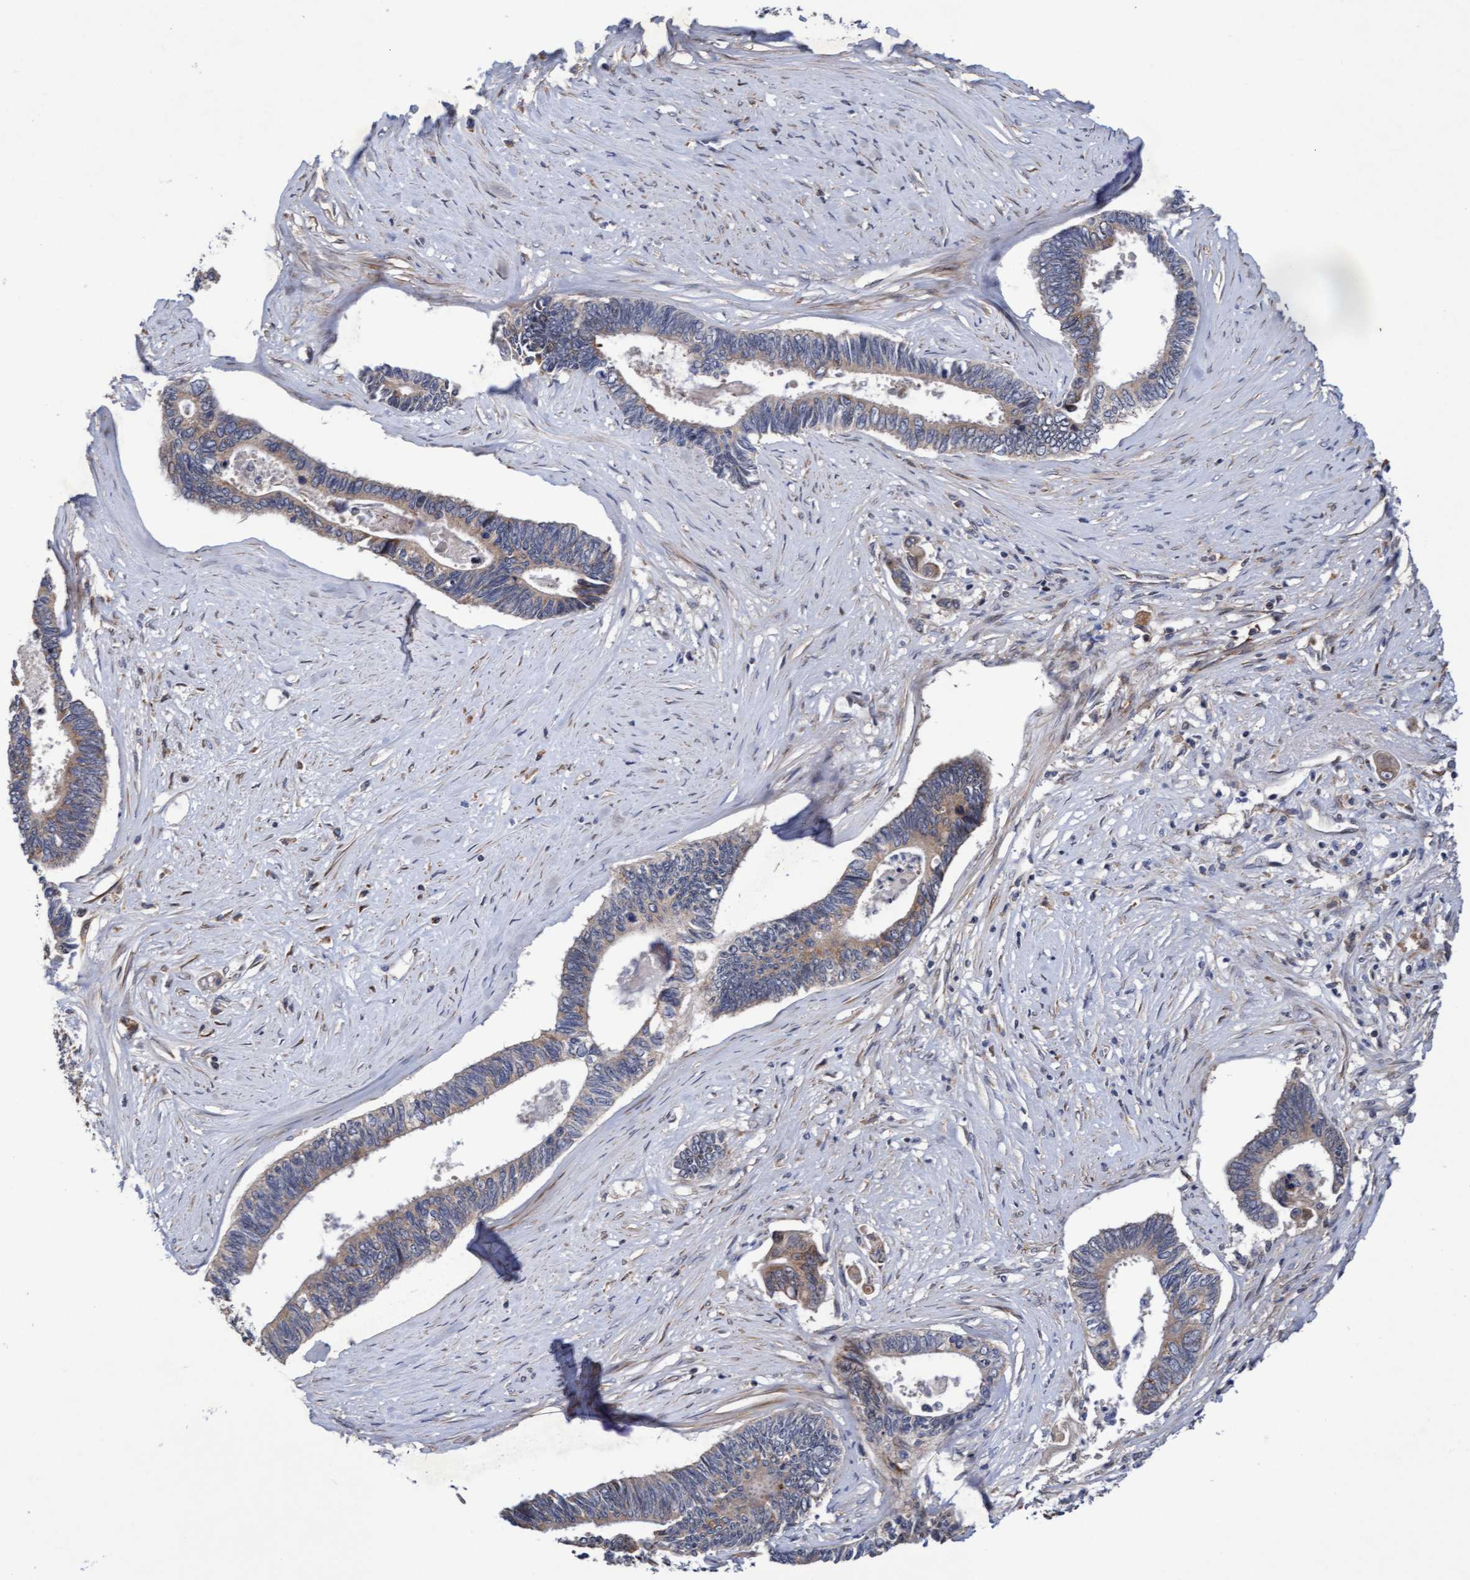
{"staining": {"intensity": "moderate", "quantity": "<25%", "location": "cytoplasmic/membranous"}, "tissue": "pancreatic cancer", "cell_type": "Tumor cells", "image_type": "cancer", "snomed": [{"axis": "morphology", "description": "Adenocarcinoma, NOS"}, {"axis": "topography", "description": "Pancreas"}], "caption": "This is a histology image of IHC staining of adenocarcinoma (pancreatic), which shows moderate positivity in the cytoplasmic/membranous of tumor cells.", "gene": "ELP5", "patient": {"sex": "female", "age": 70}}